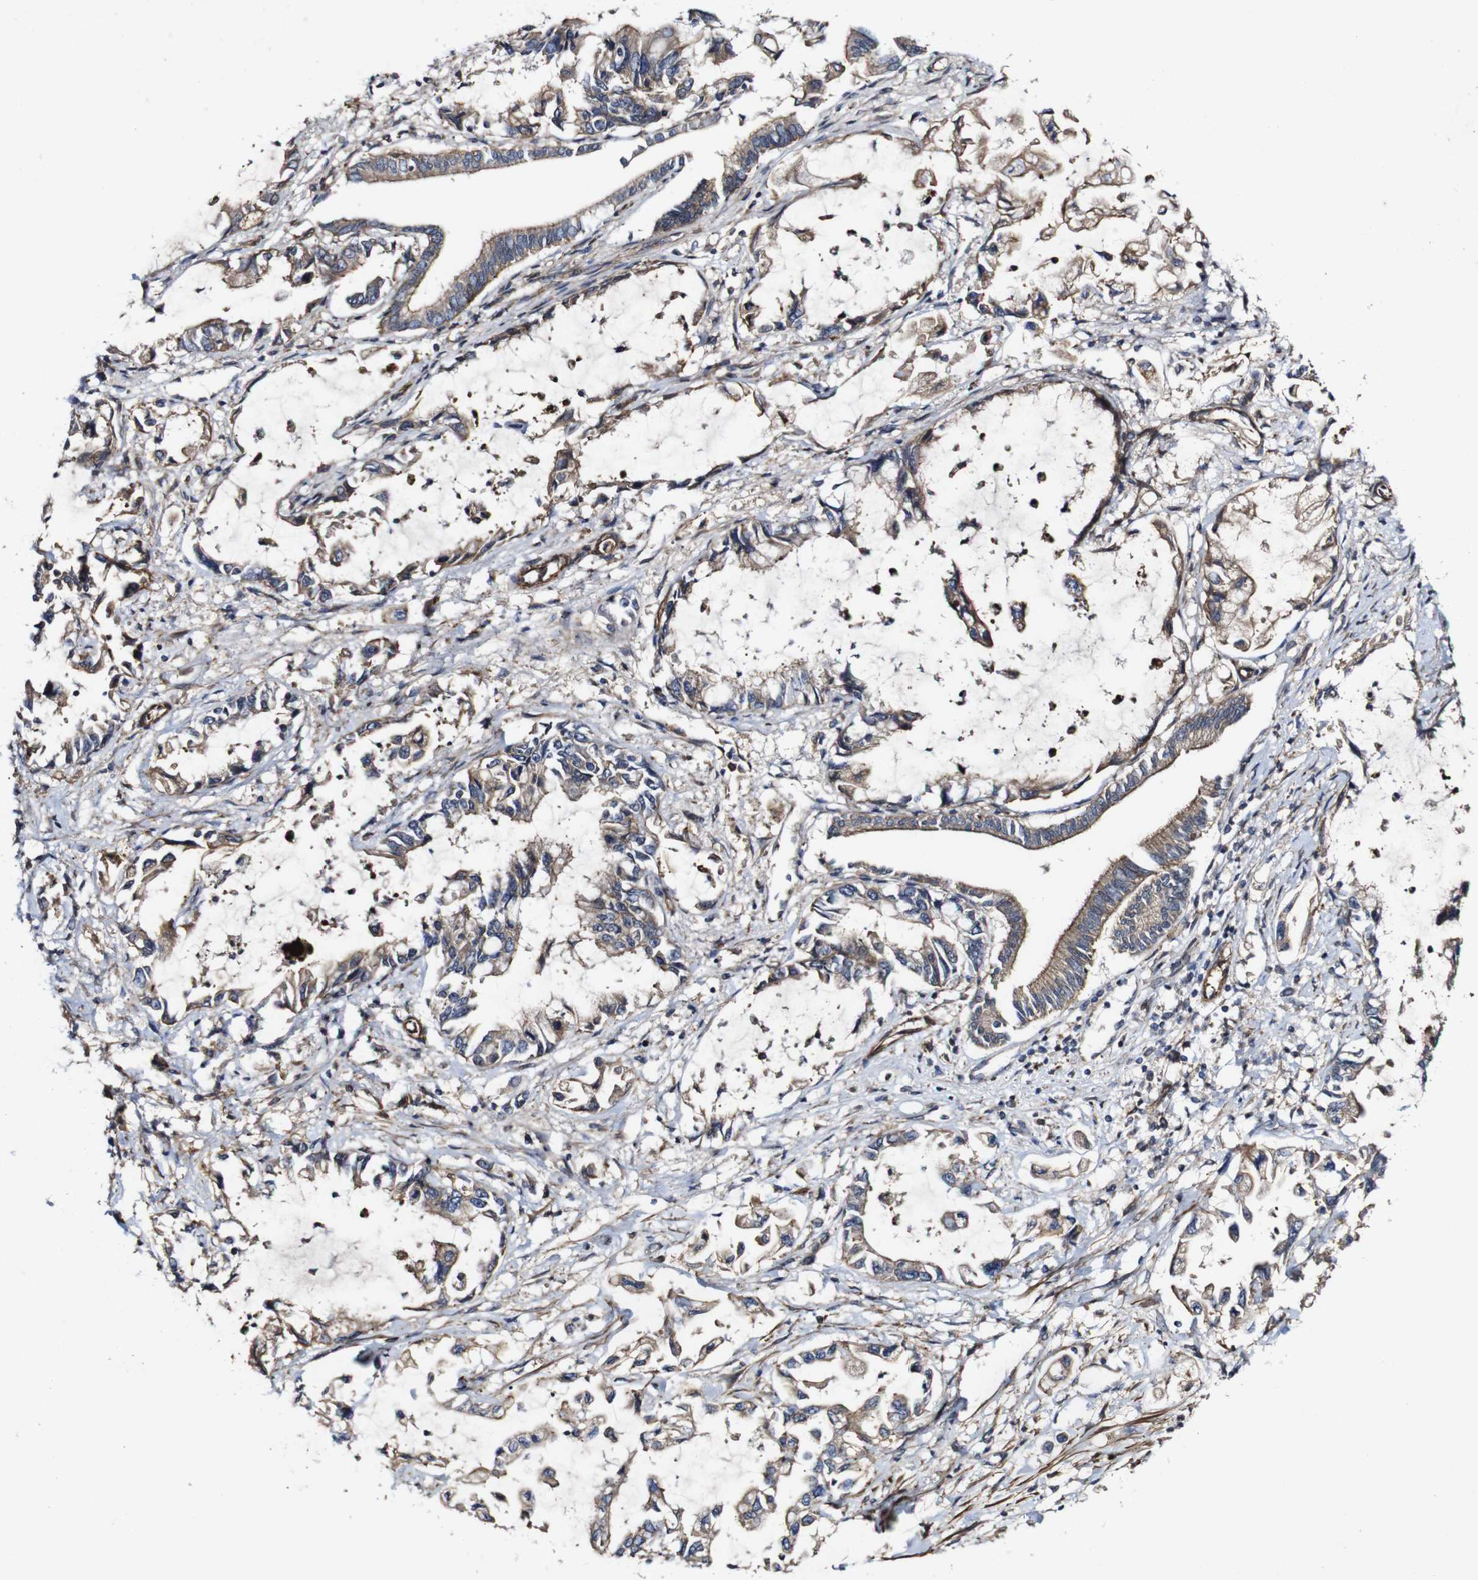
{"staining": {"intensity": "moderate", "quantity": "25%-75%", "location": "cytoplasmic/membranous"}, "tissue": "pancreatic cancer", "cell_type": "Tumor cells", "image_type": "cancer", "snomed": [{"axis": "morphology", "description": "Adenocarcinoma, NOS"}, {"axis": "topography", "description": "Pancreas"}], "caption": "A photomicrograph showing moderate cytoplasmic/membranous positivity in approximately 25%-75% of tumor cells in adenocarcinoma (pancreatic), as visualized by brown immunohistochemical staining.", "gene": "GSDME", "patient": {"sex": "male", "age": 56}}